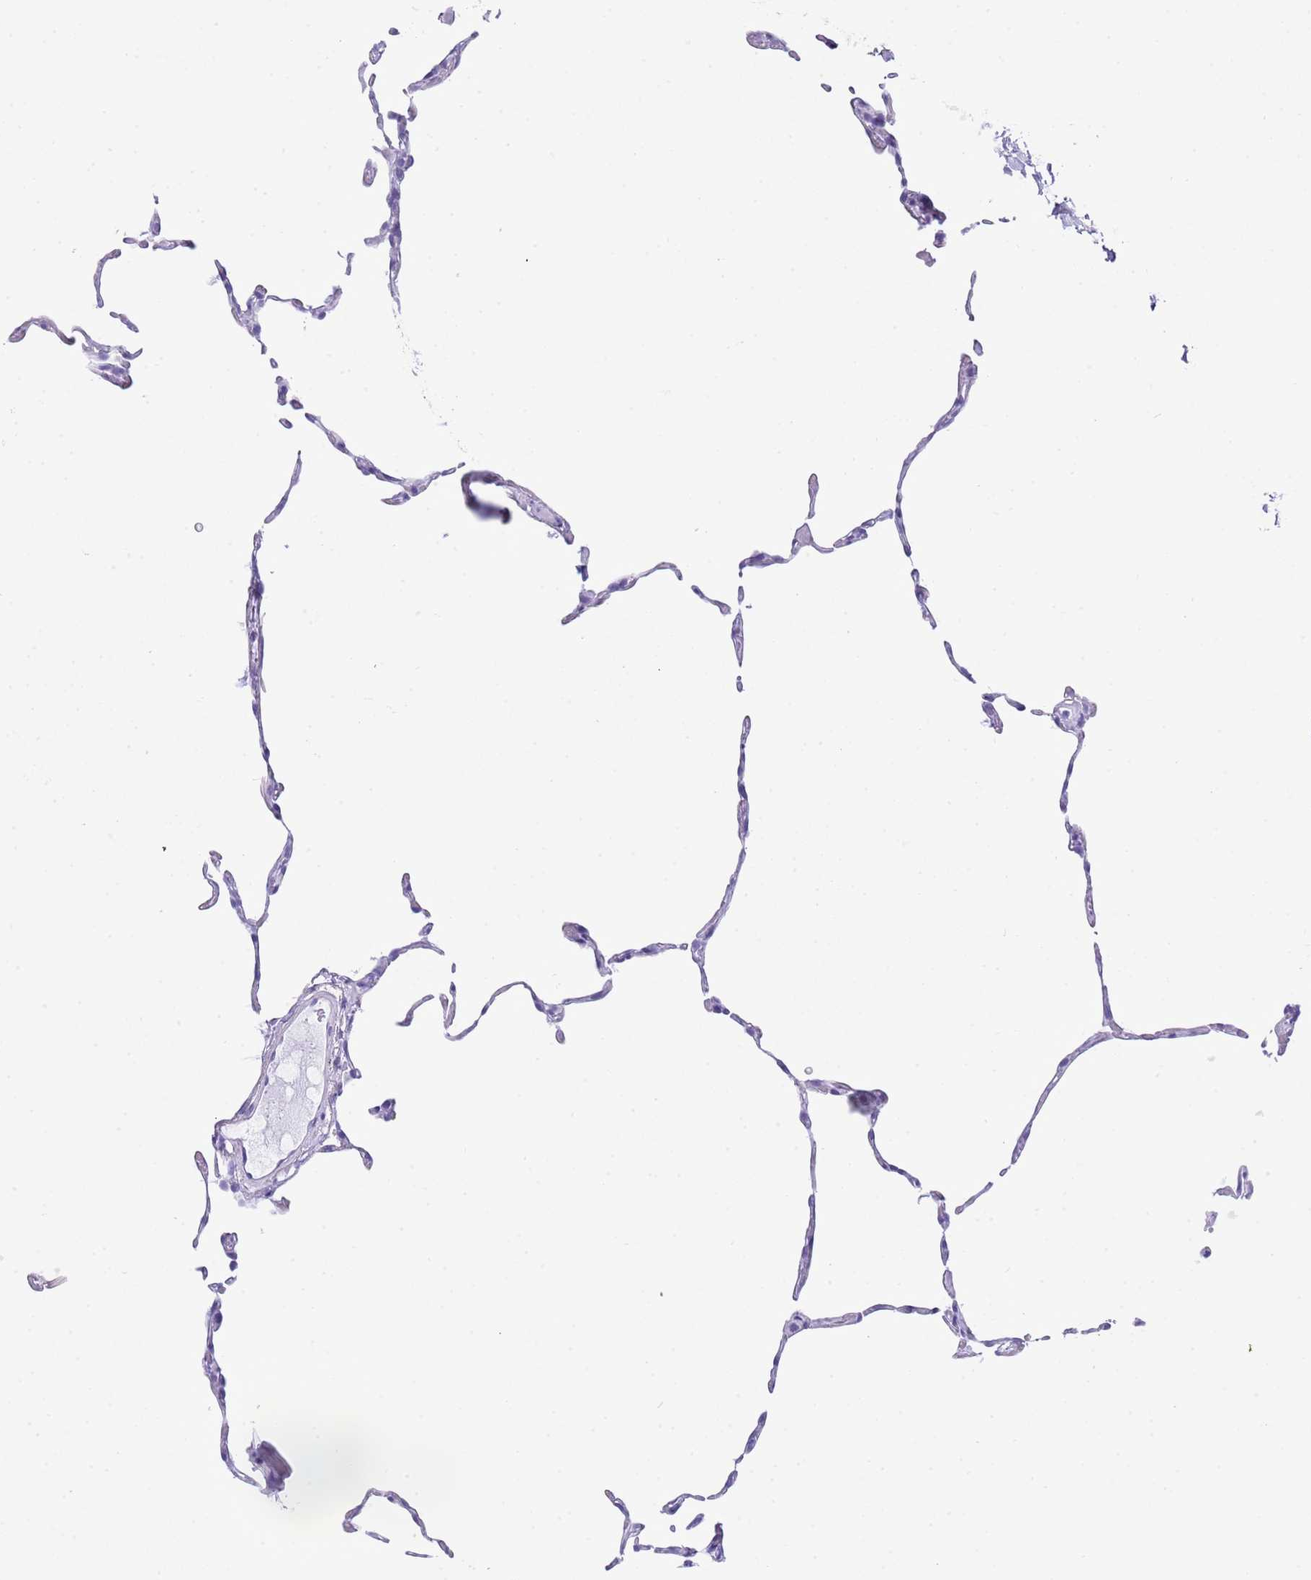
{"staining": {"intensity": "negative", "quantity": "none", "location": "none"}, "tissue": "lung", "cell_type": "Alveolar cells", "image_type": "normal", "snomed": [{"axis": "morphology", "description": "Normal tissue, NOS"}, {"axis": "topography", "description": "Lung"}], "caption": "Micrograph shows no significant protein positivity in alveolar cells of normal lung.", "gene": "KCNC1", "patient": {"sex": "female", "age": 57}}